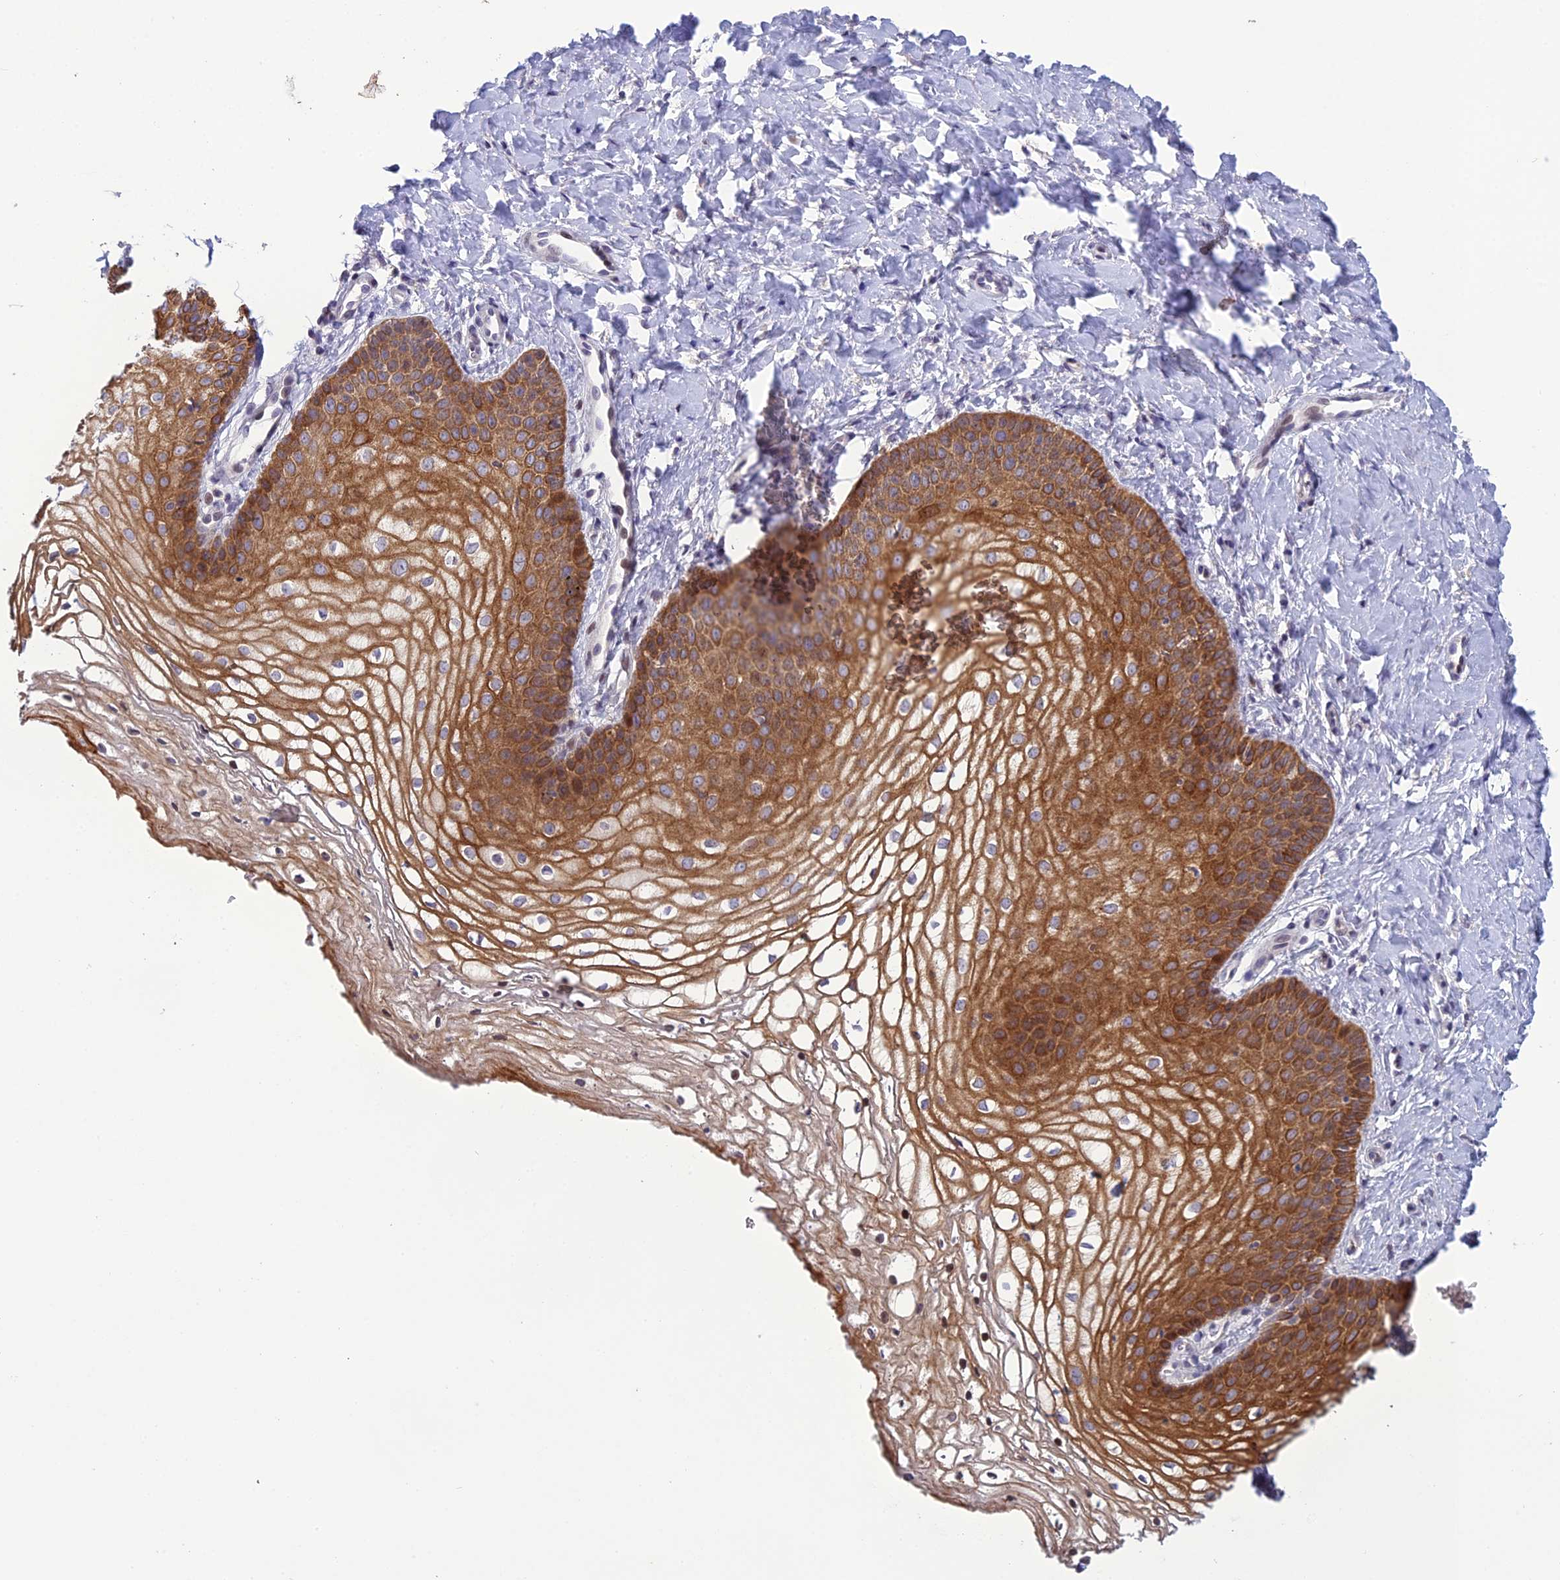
{"staining": {"intensity": "strong", "quantity": ">75%", "location": "cytoplasmic/membranous"}, "tissue": "vagina", "cell_type": "Squamous epithelial cells", "image_type": "normal", "snomed": [{"axis": "morphology", "description": "Normal tissue, NOS"}, {"axis": "topography", "description": "Vagina"}], "caption": "Protein positivity by immunohistochemistry (IHC) reveals strong cytoplasmic/membranous expression in about >75% of squamous epithelial cells in unremarkable vagina.", "gene": "TMEM134", "patient": {"sex": "female", "age": 68}}